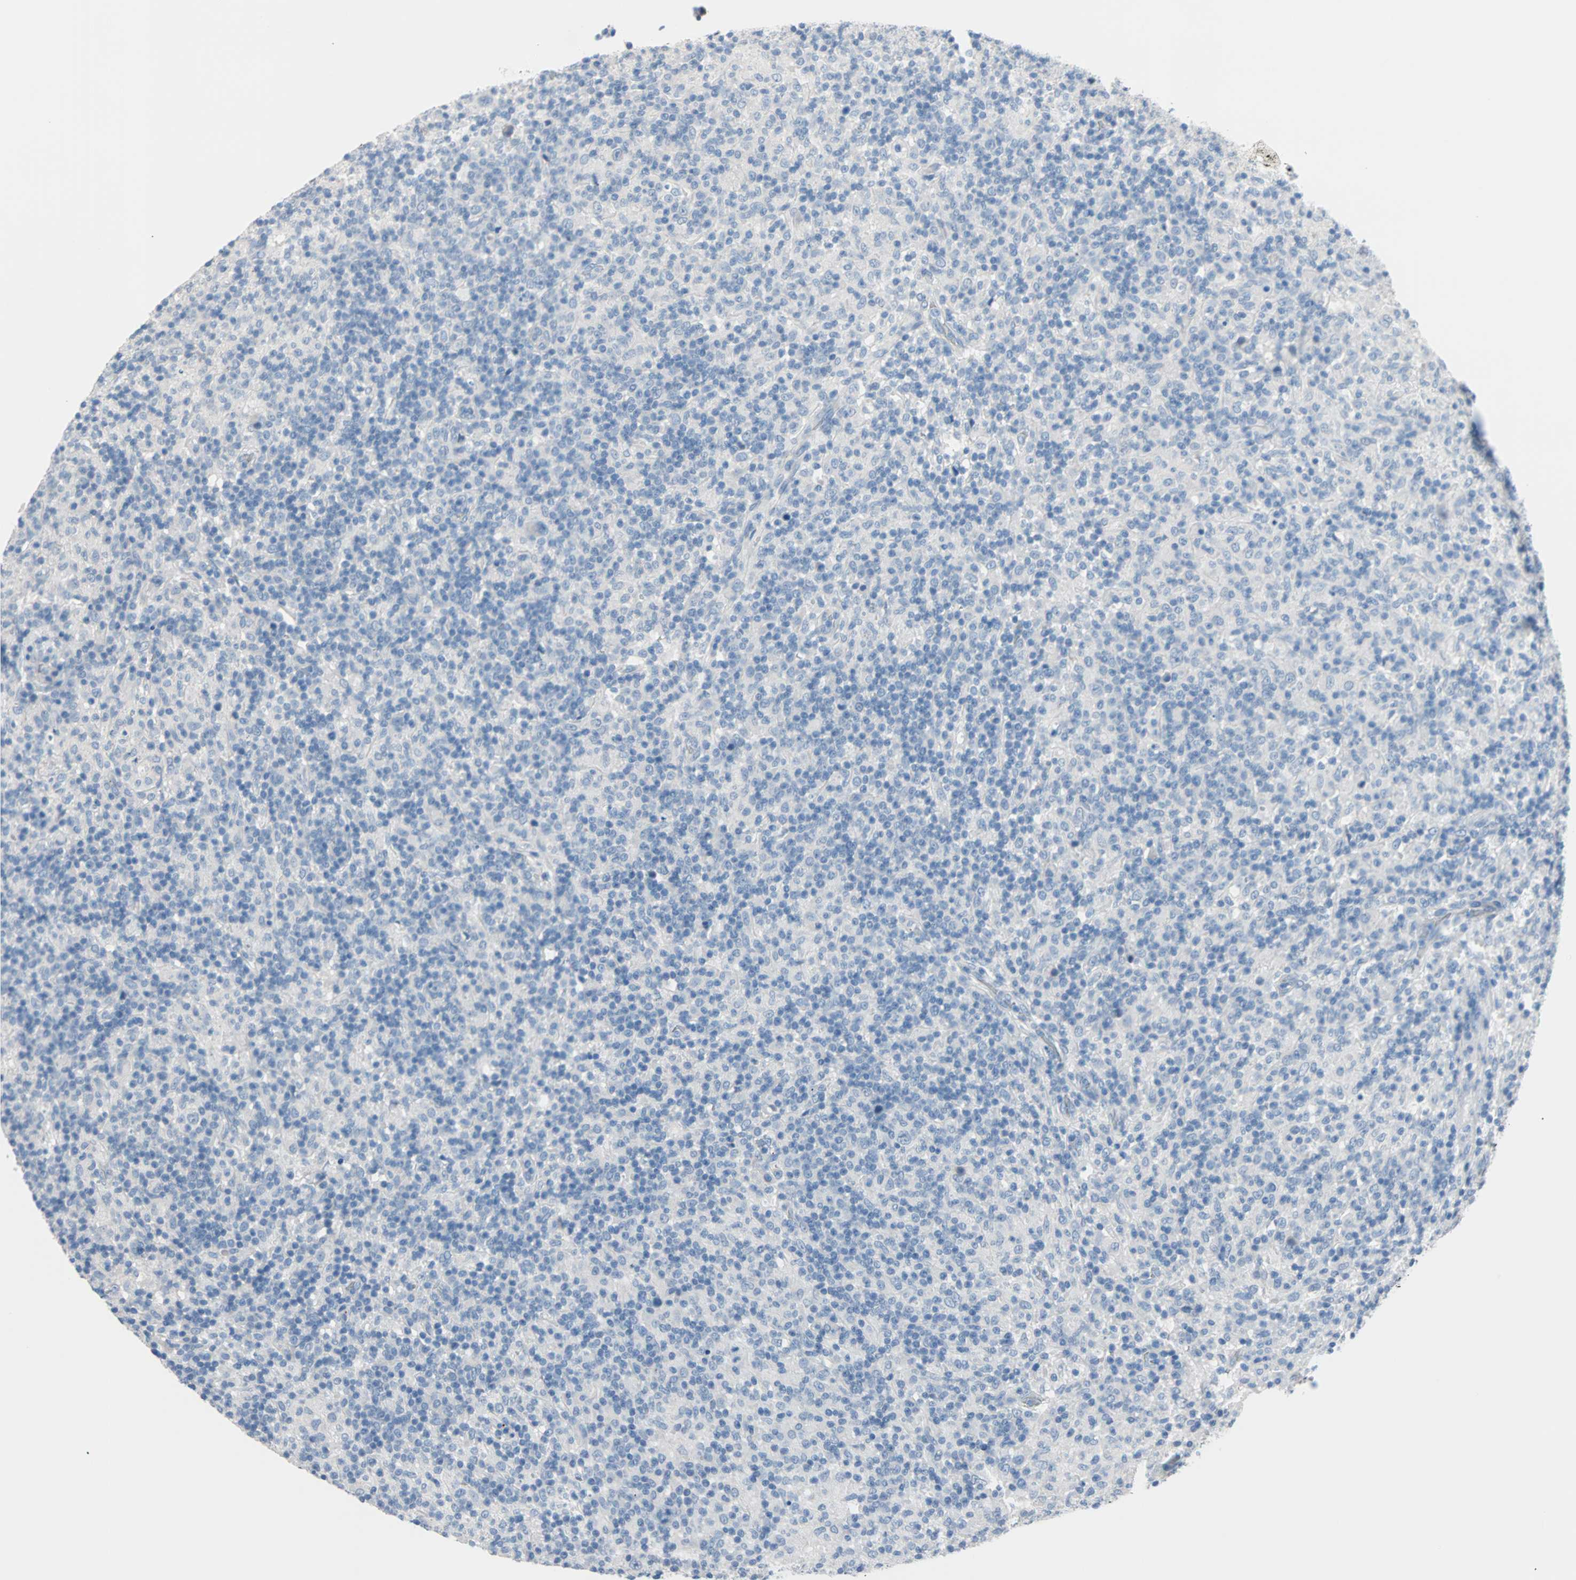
{"staining": {"intensity": "negative", "quantity": "none", "location": "none"}, "tissue": "lymphoma", "cell_type": "Tumor cells", "image_type": "cancer", "snomed": [{"axis": "morphology", "description": "Hodgkin's disease, NOS"}, {"axis": "topography", "description": "Lymph node"}], "caption": "High power microscopy image of an immunohistochemistry (IHC) image of Hodgkin's disease, revealing no significant staining in tumor cells.", "gene": "ULBP1", "patient": {"sex": "male", "age": 70}}